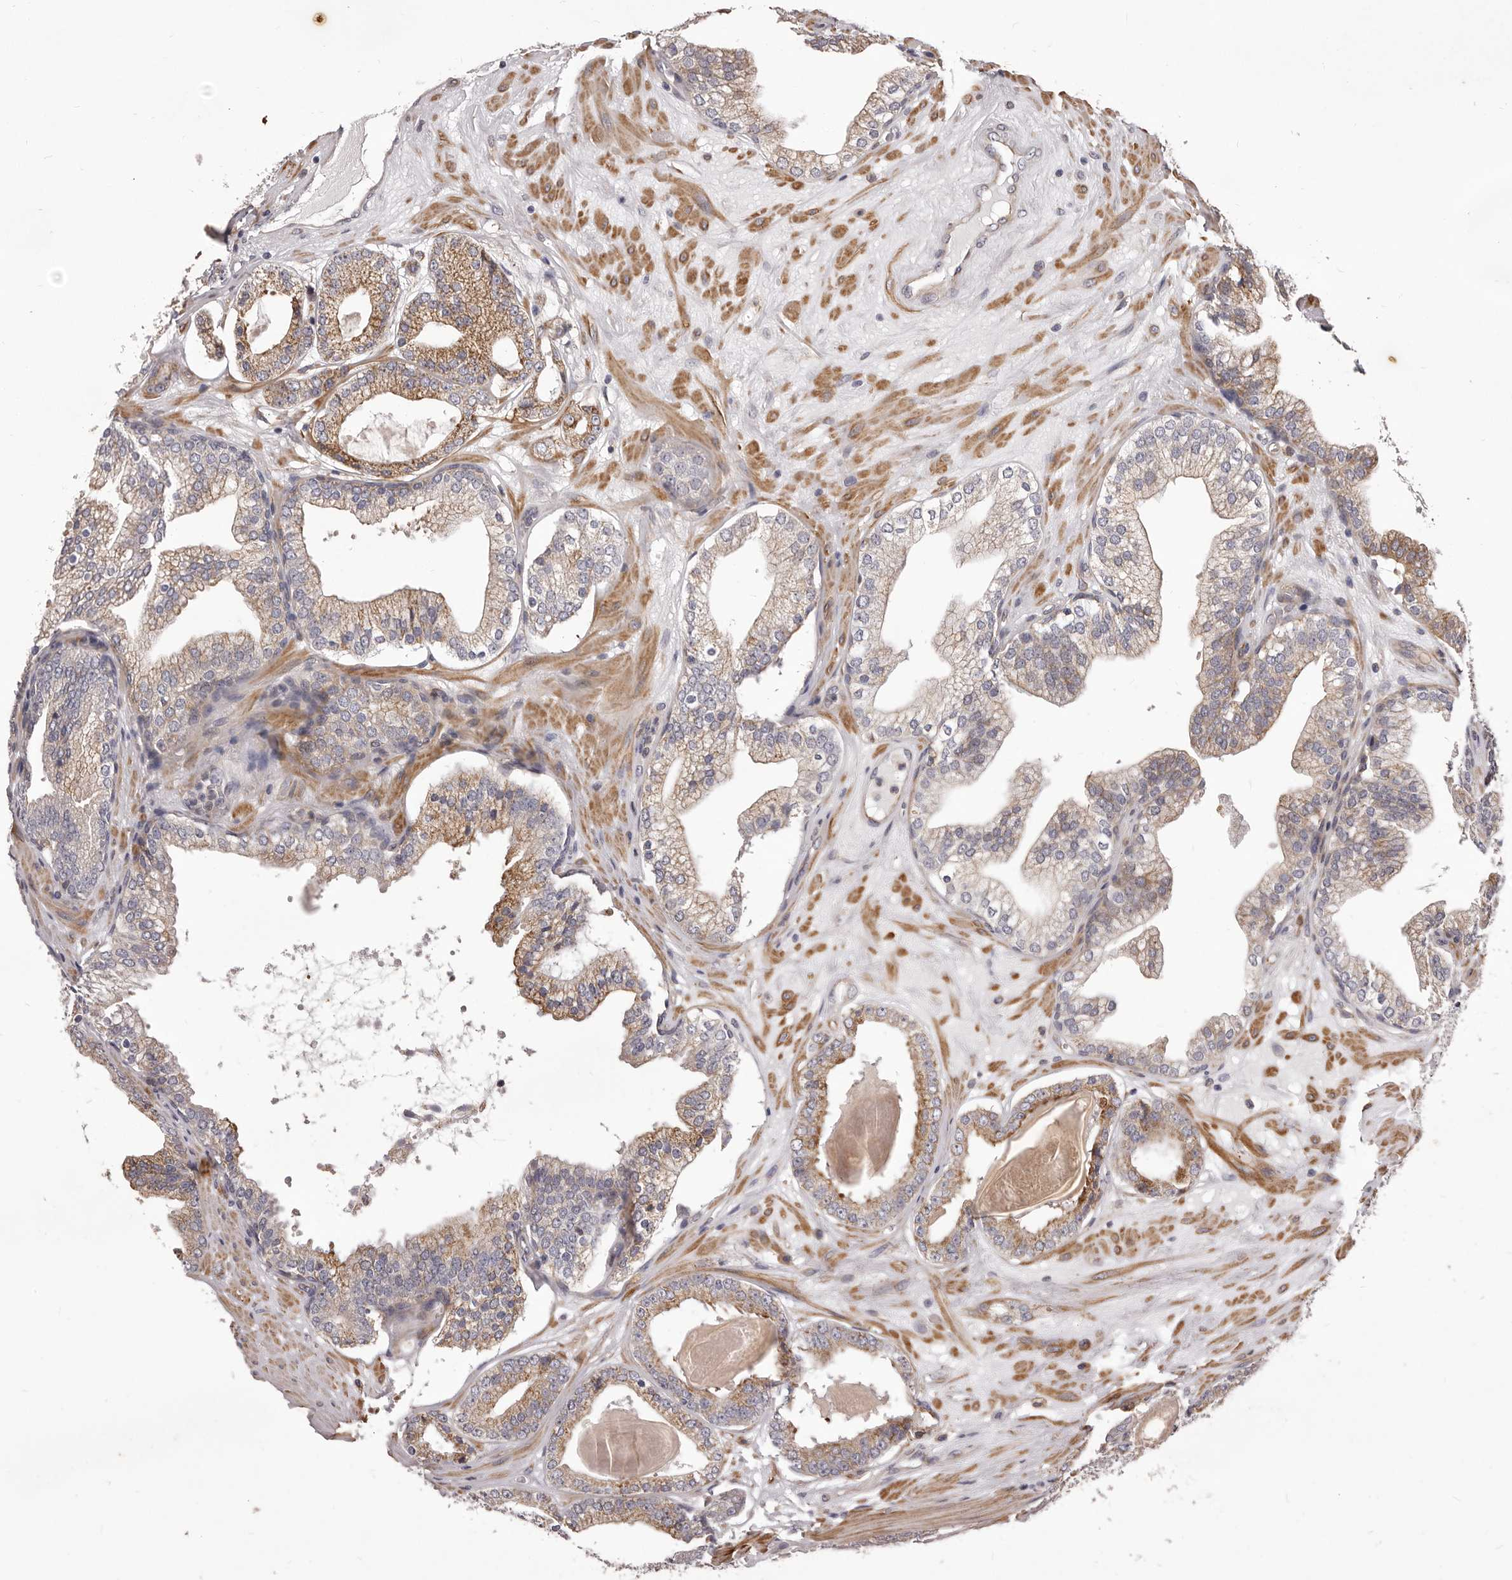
{"staining": {"intensity": "moderate", "quantity": "25%-75%", "location": "cytoplasmic/membranous"}, "tissue": "prostate cancer", "cell_type": "Tumor cells", "image_type": "cancer", "snomed": [{"axis": "morphology", "description": "Adenocarcinoma, High grade"}, {"axis": "topography", "description": "Prostate"}], "caption": "This is an image of immunohistochemistry staining of prostate adenocarcinoma (high-grade), which shows moderate expression in the cytoplasmic/membranous of tumor cells.", "gene": "ALPK1", "patient": {"sex": "male", "age": 68}}